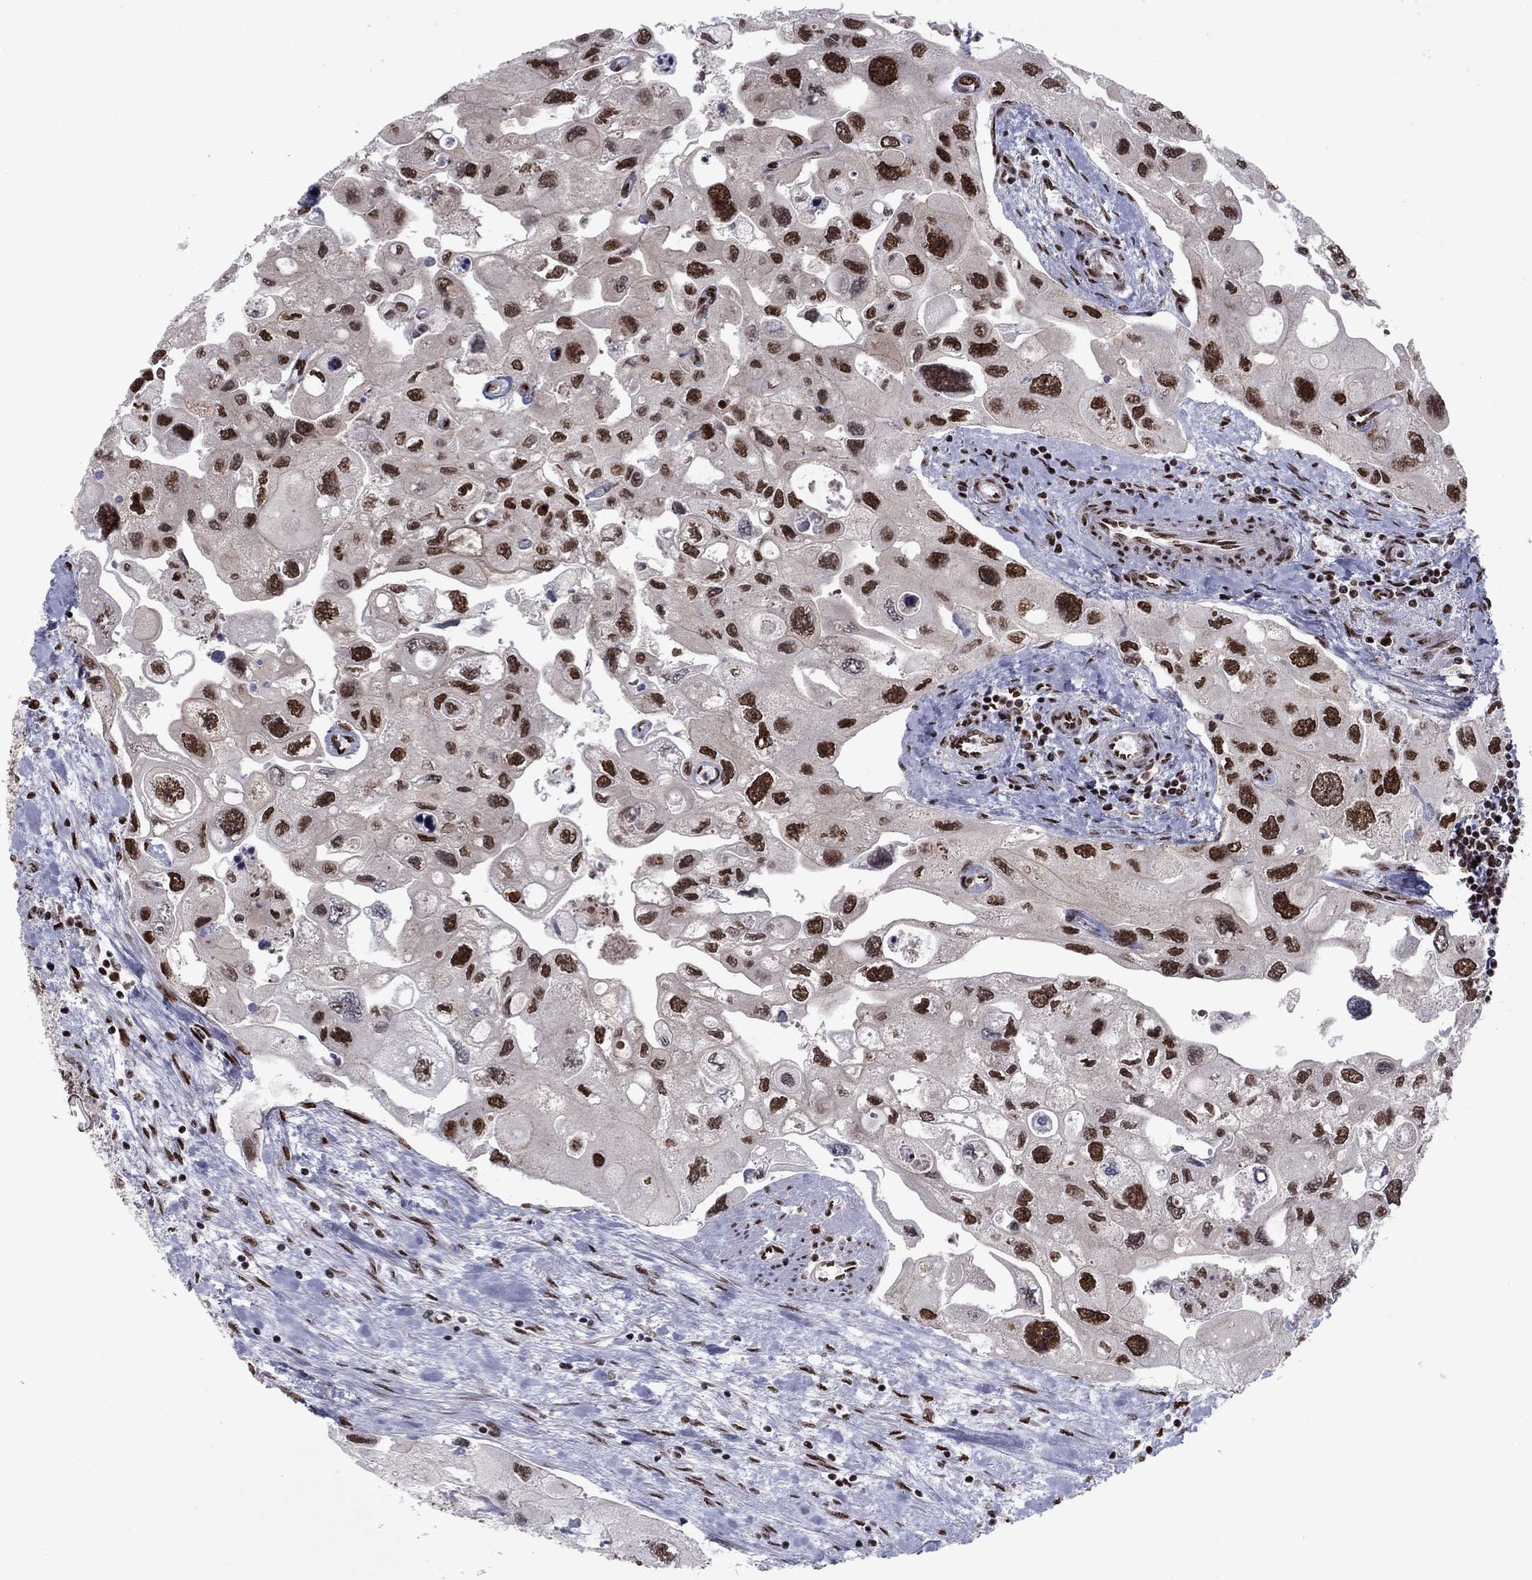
{"staining": {"intensity": "strong", "quantity": ">75%", "location": "nuclear"}, "tissue": "urothelial cancer", "cell_type": "Tumor cells", "image_type": "cancer", "snomed": [{"axis": "morphology", "description": "Urothelial carcinoma, High grade"}, {"axis": "topography", "description": "Urinary bladder"}], "caption": "The histopathology image reveals a brown stain indicating the presence of a protein in the nuclear of tumor cells in urothelial cancer.", "gene": "USP54", "patient": {"sex": "male", "age": 59}}